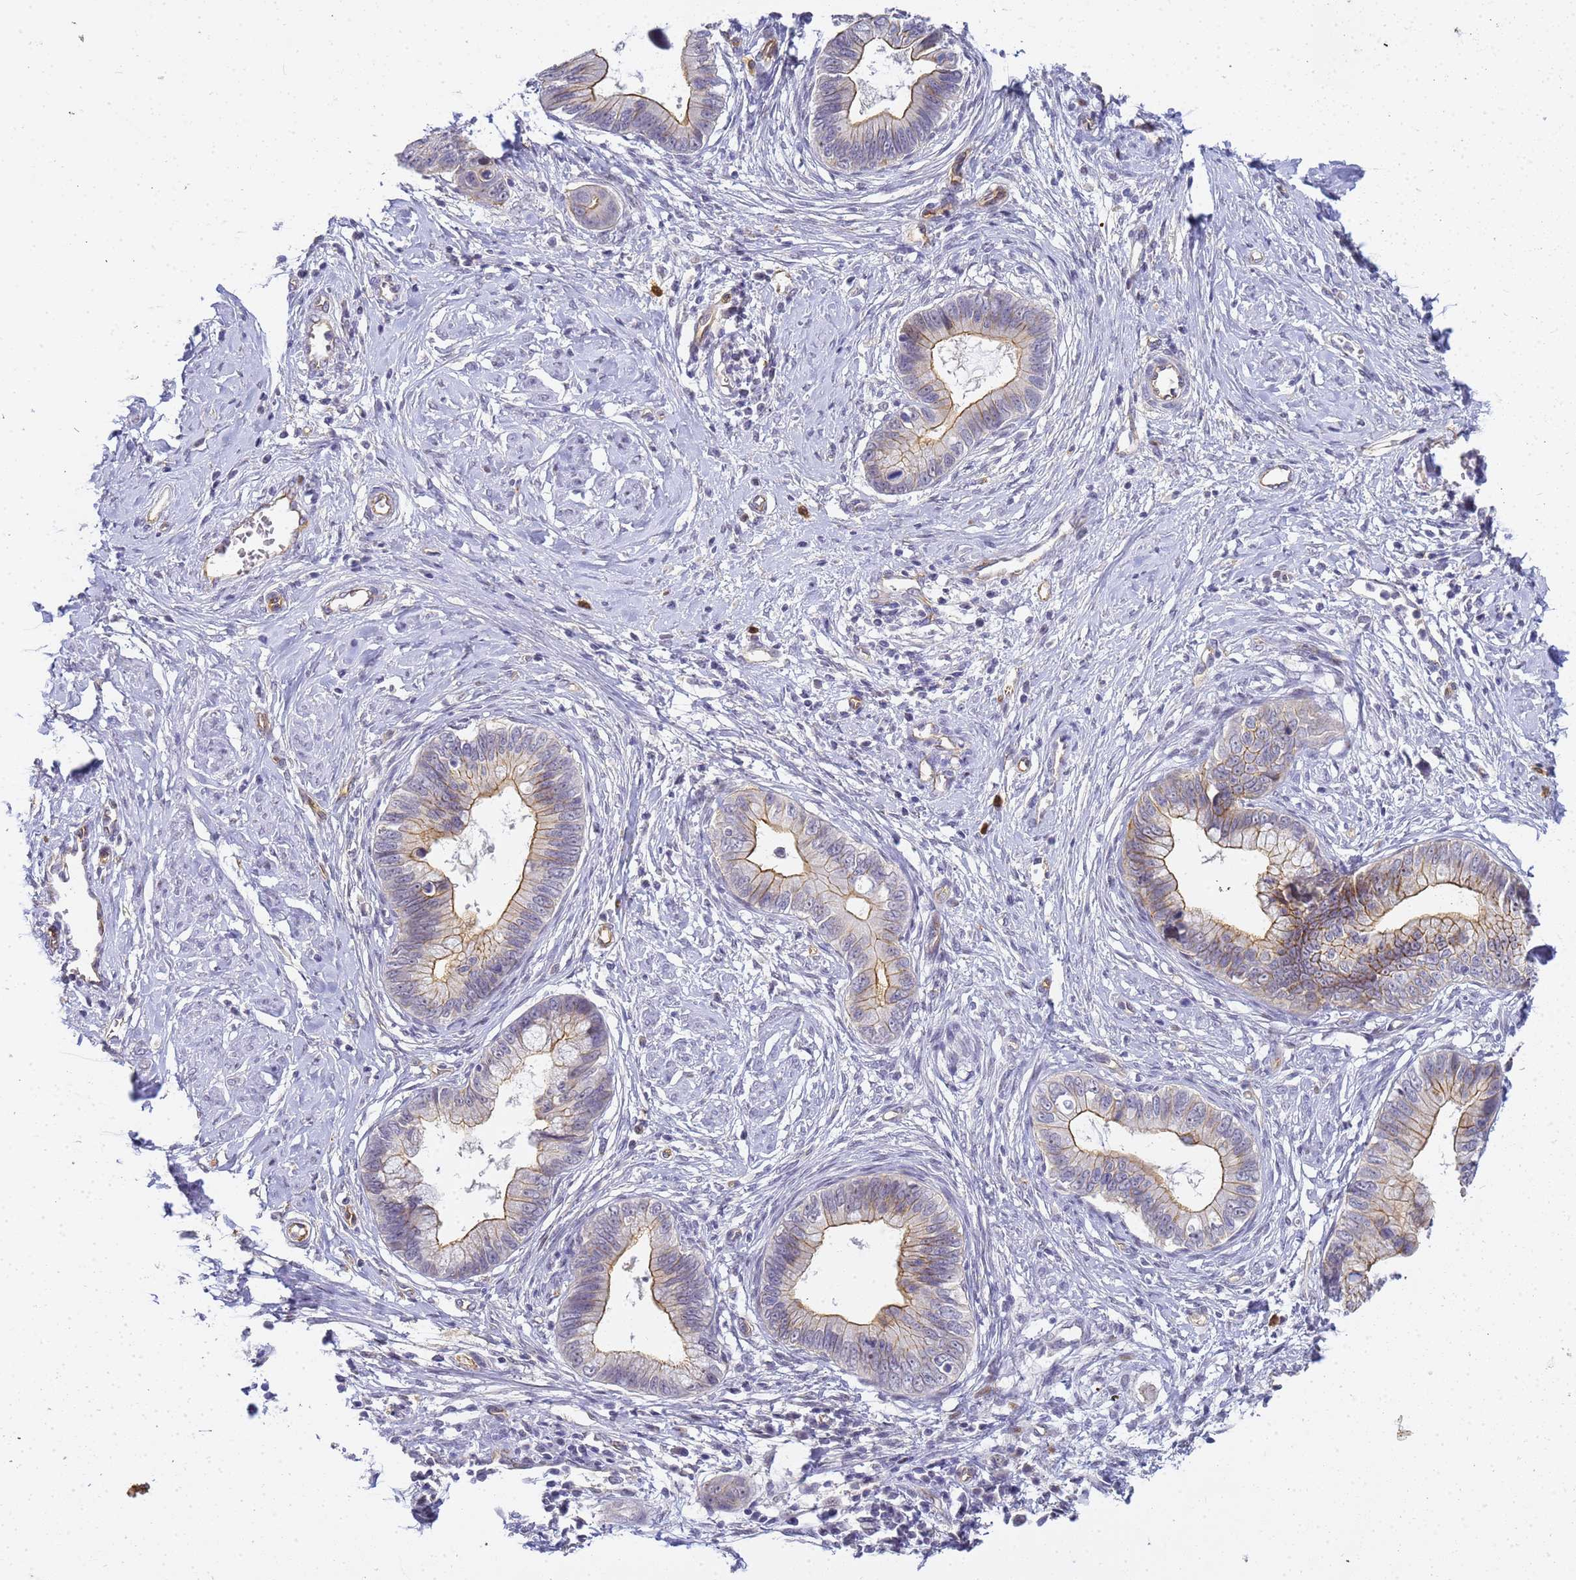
{"staining": {"intensity": "moderate", "quantity": "<25%", "location": "cytoplasmic/membranous"}, "tissue": "cervical cancer", "cell_type": "Tumor cells", "image_type": "cancer", "snomed": [{"axis": "morphology", "description": "Adenocarcinoma, NOS"}, {"axis": "topography", "description": "Cervix"}], "caption": "This image demonstrates immunohistochemistry (IHC) staining of adenocarcinoma (cervical), with low moderate cytoplasmic/membranous positivity in approximately <25% of tumor cells.", "gene": "GON4L", "patient": {"sex": "female", "age": 44}}